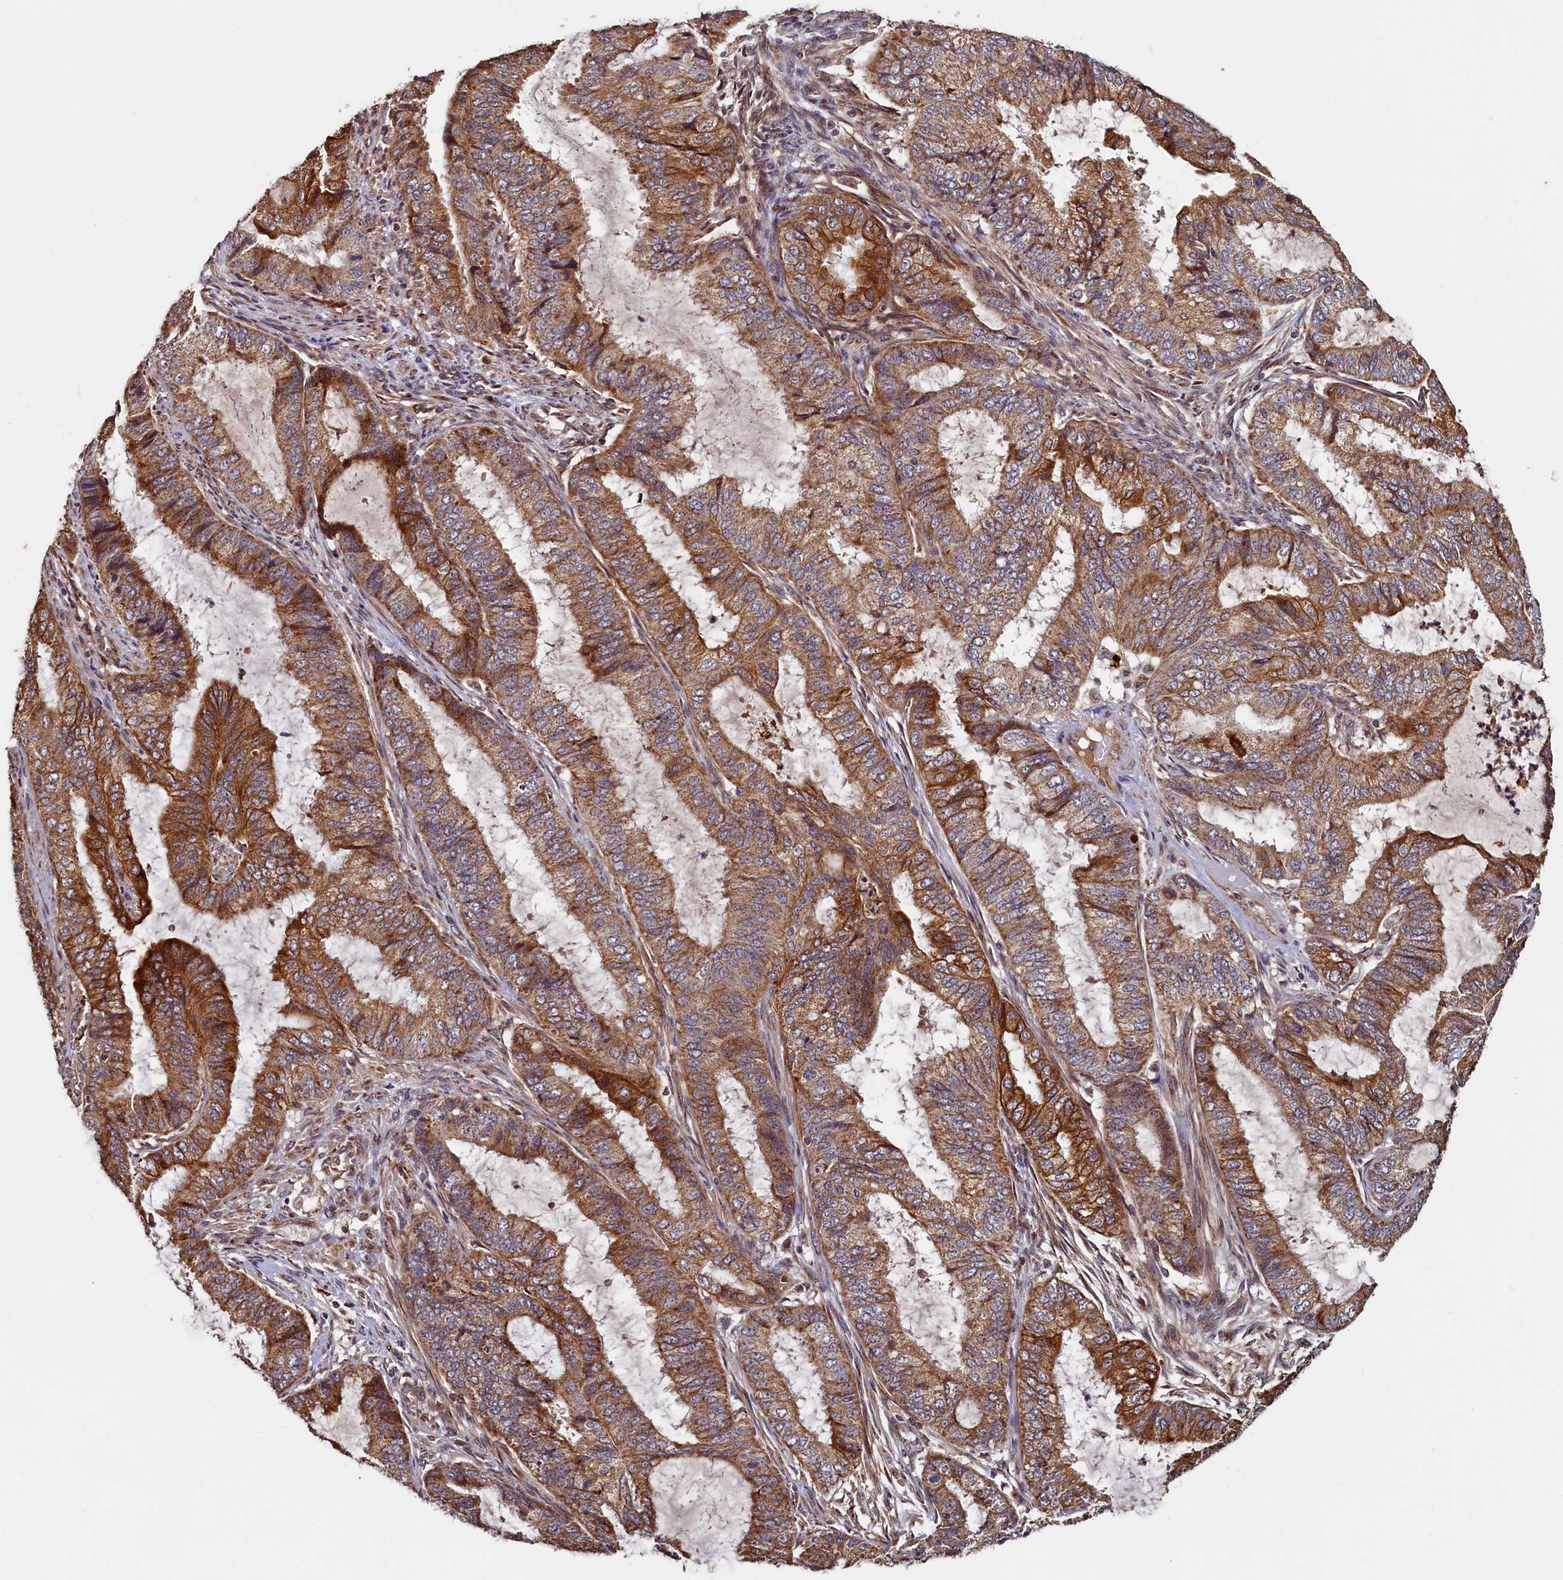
{"staining": {"intensity": "strong", "quantity": ">75%", "location": "cytoplasmic/membranous"}, "tissue": "endometrial cancer", "cell_type": "Tumor cells", "image_type": "cancer", "snomed": [{"axis": "morphology", "description": "Adenocarcinoma, NOS"}, {"axis": "topography", "description": "Endometrium"}], "caption": "The micrograph displays a brown stain indicating the presence of a protein in the cytoplasmic/membranous of tumor cells in adenocarcinoma (endometrial).", "gene": "NCKAP5L", "patient": {"sex": "female", "age": 51}}